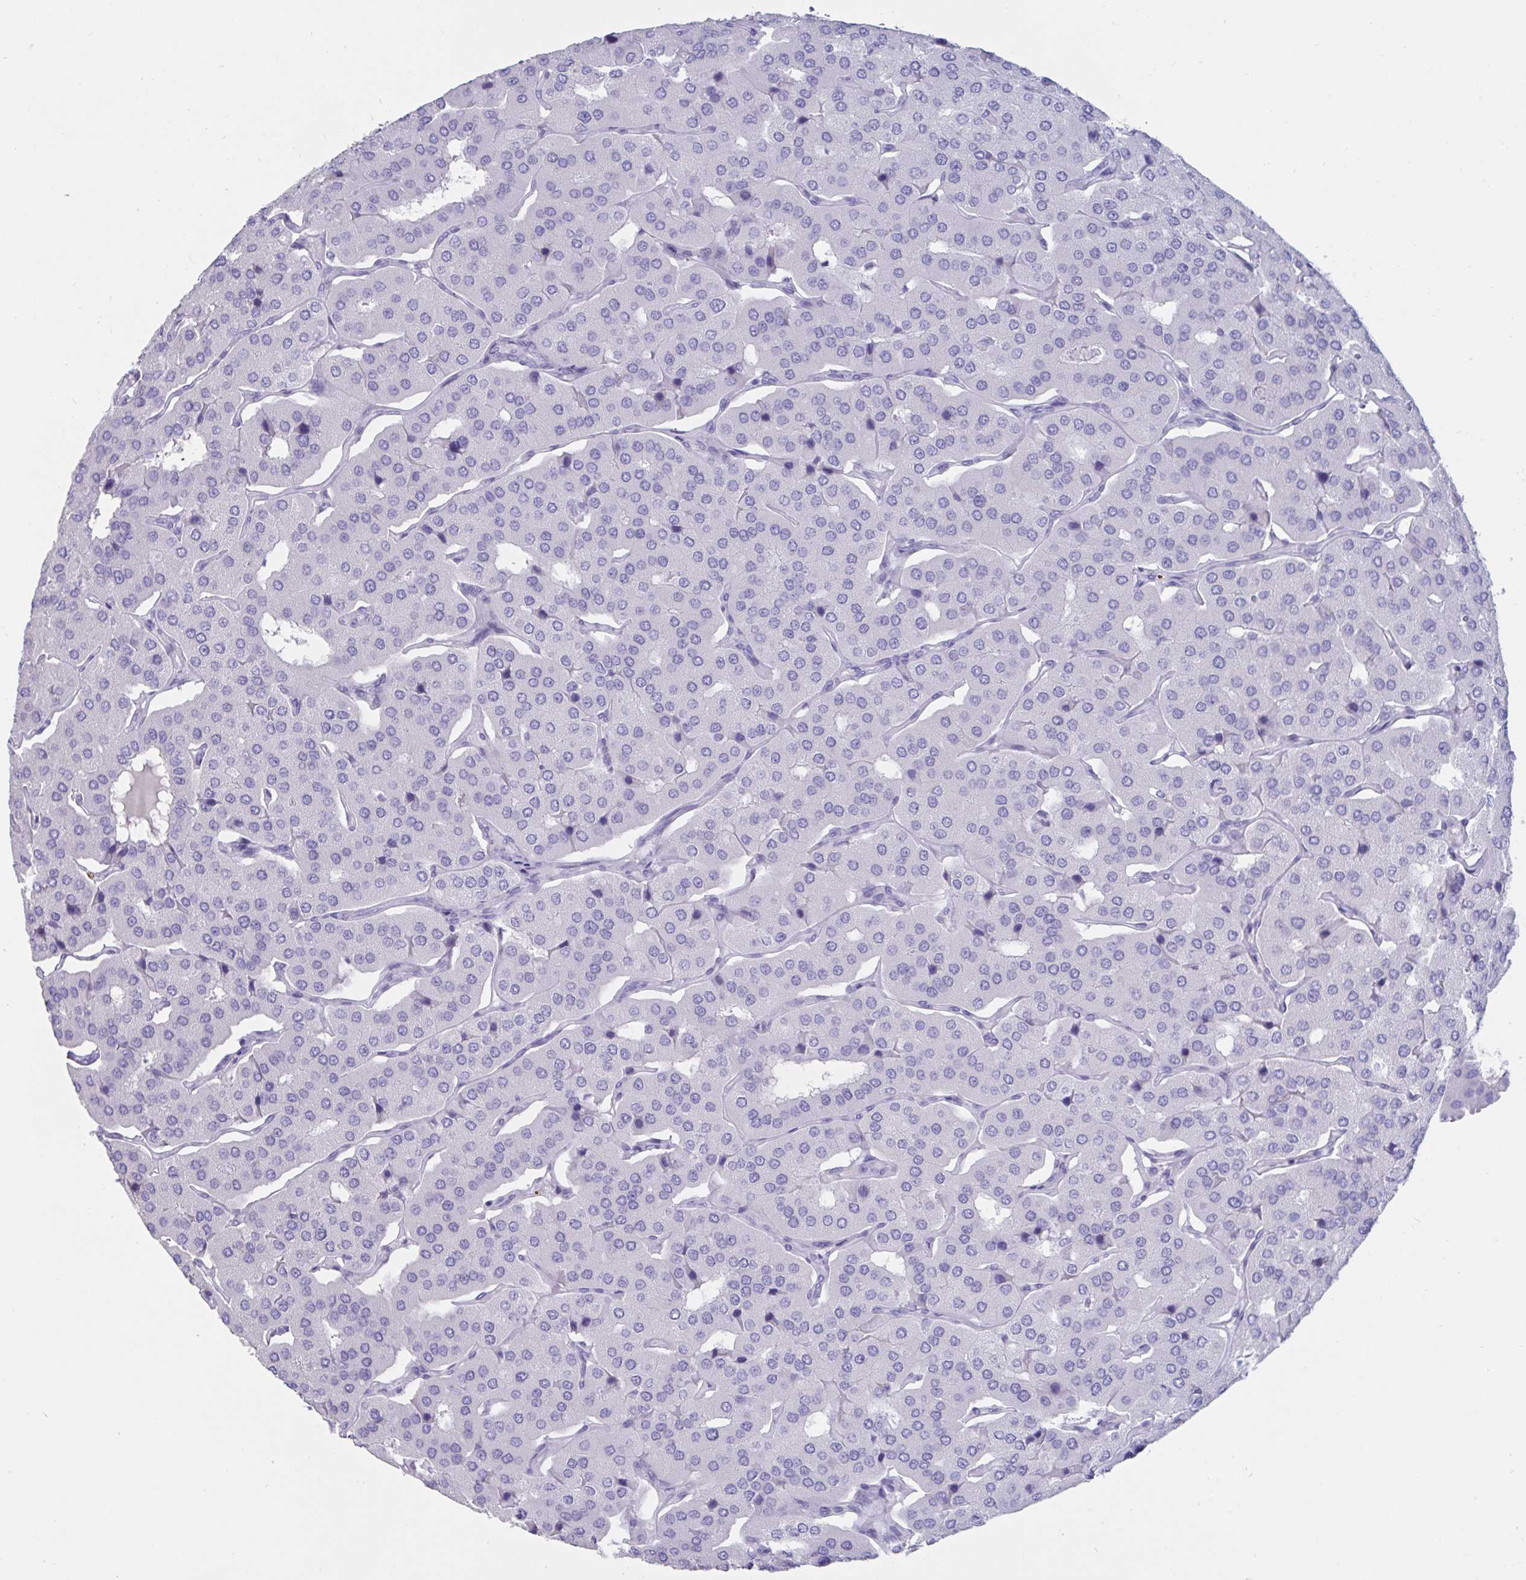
{"staining": {"intensity": "negative", "quantity": "none", "location": "none"}, "tissue": "parathyroid gland", "cell_type": "Glandular cells", "image_type": "normal", "snomed": [{"axis": "morphology", "description": "Normal tissue, NOS"}, {"axis": "morphology", "description": "Adenoma, NOS"}, {"axis": "topography", "description": "Parathyroid gland"}], "caption": "Glandular cells show no significant protein positivity in benign parathyroid gland. (Brightfield microscopy of DAB immunohistochemistry (IHC) at high magnification).", "gene": "TNNC1", "patient": {"sex": "female", "age": 86}}